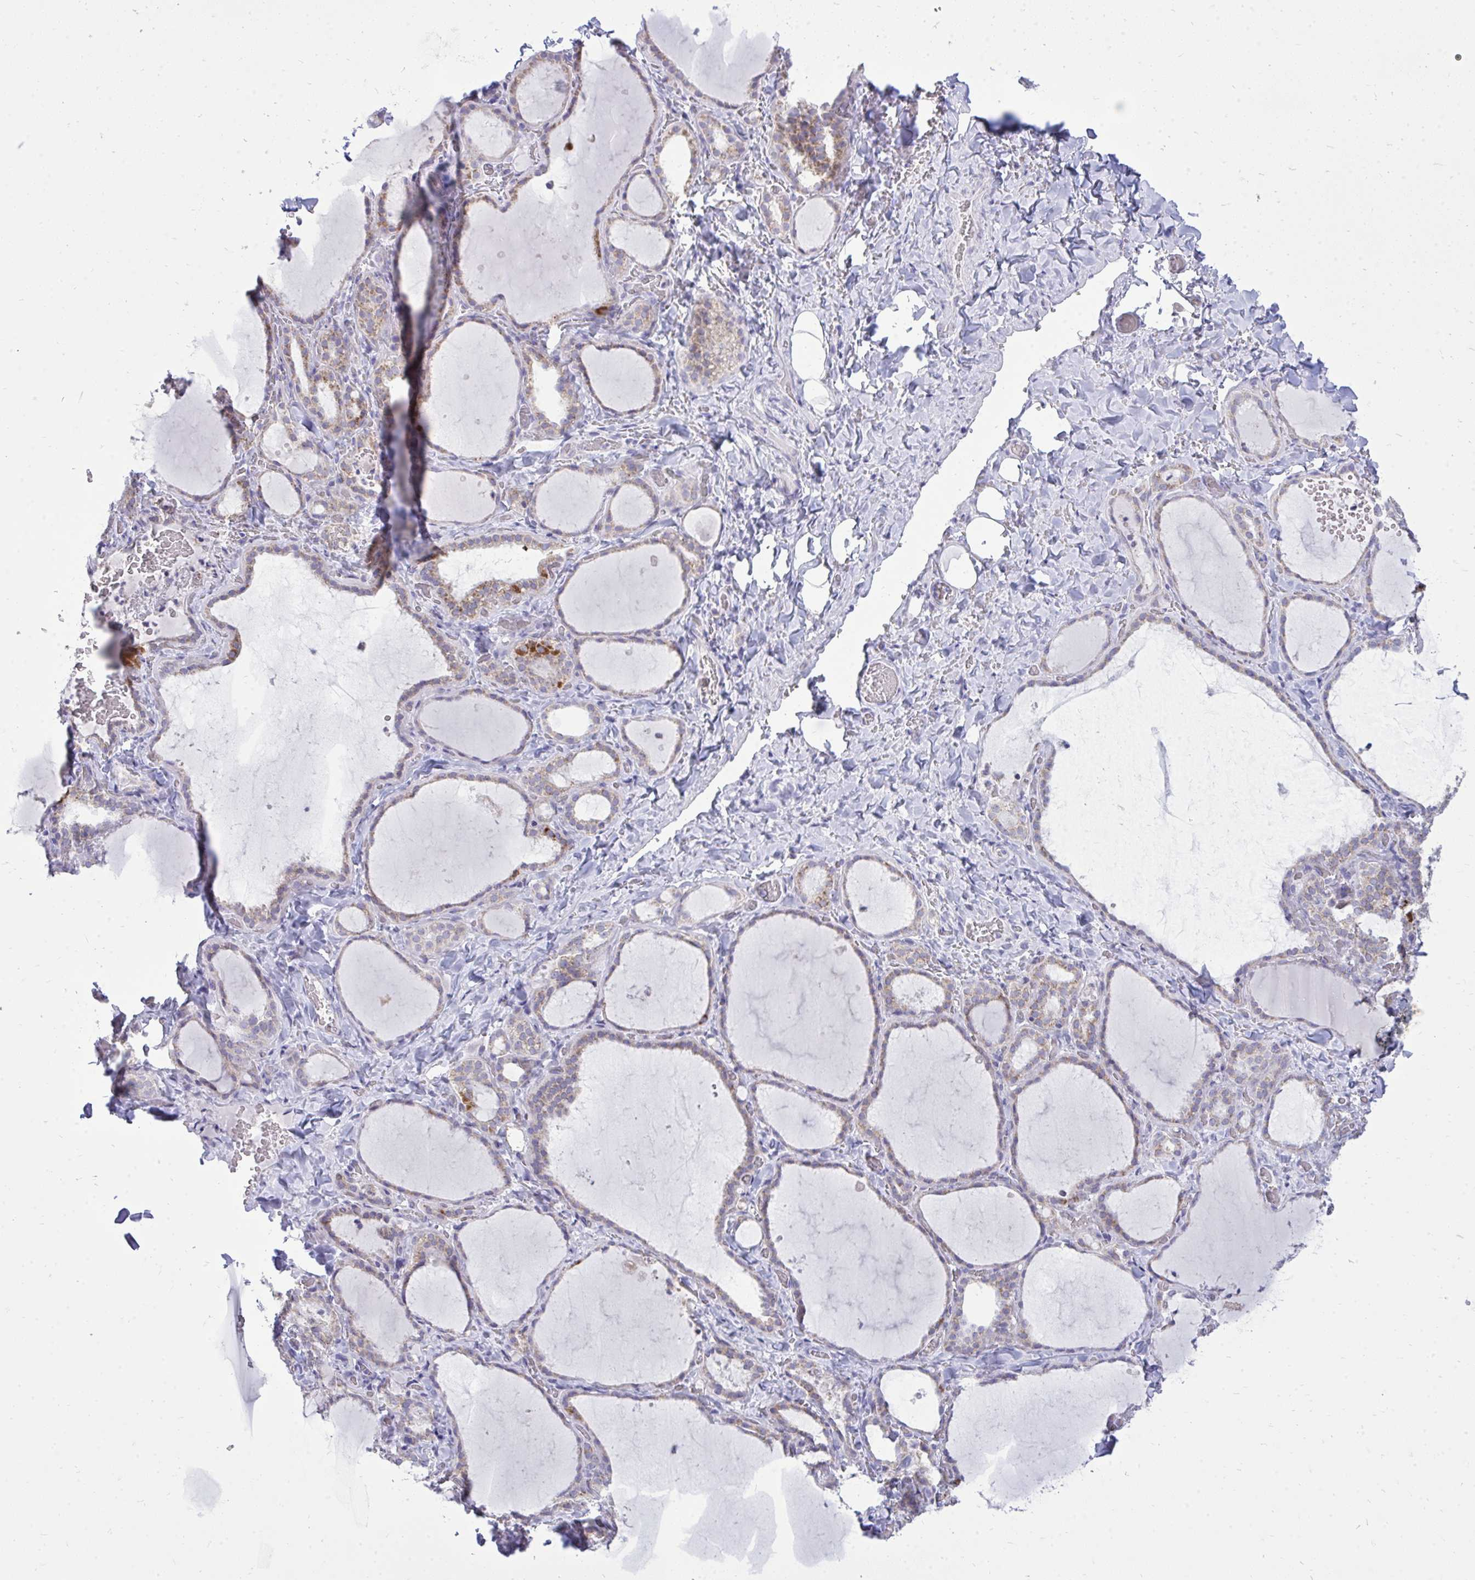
{"staining": {"intensity": "moderate", "quantity": "<25%", "location": "cytoplasmic/membranous"}, "tissue": "thyroid gland", "cell_type": "Glandular cells", "image_type": "normal", "snomed": [{"axis": "morphology", "description": "Normal tissue, NOS"}, {"axis": "topography", "description": "Thyroid gland"}], "caption": "Human thyroid gland stained for a protein (brown) displays moderate cytoplasmic/membranous positive positivity in about <25% of glandular cells.", "gene": "SPTBN2", "patient": {"sex": "female", "age": 22}}